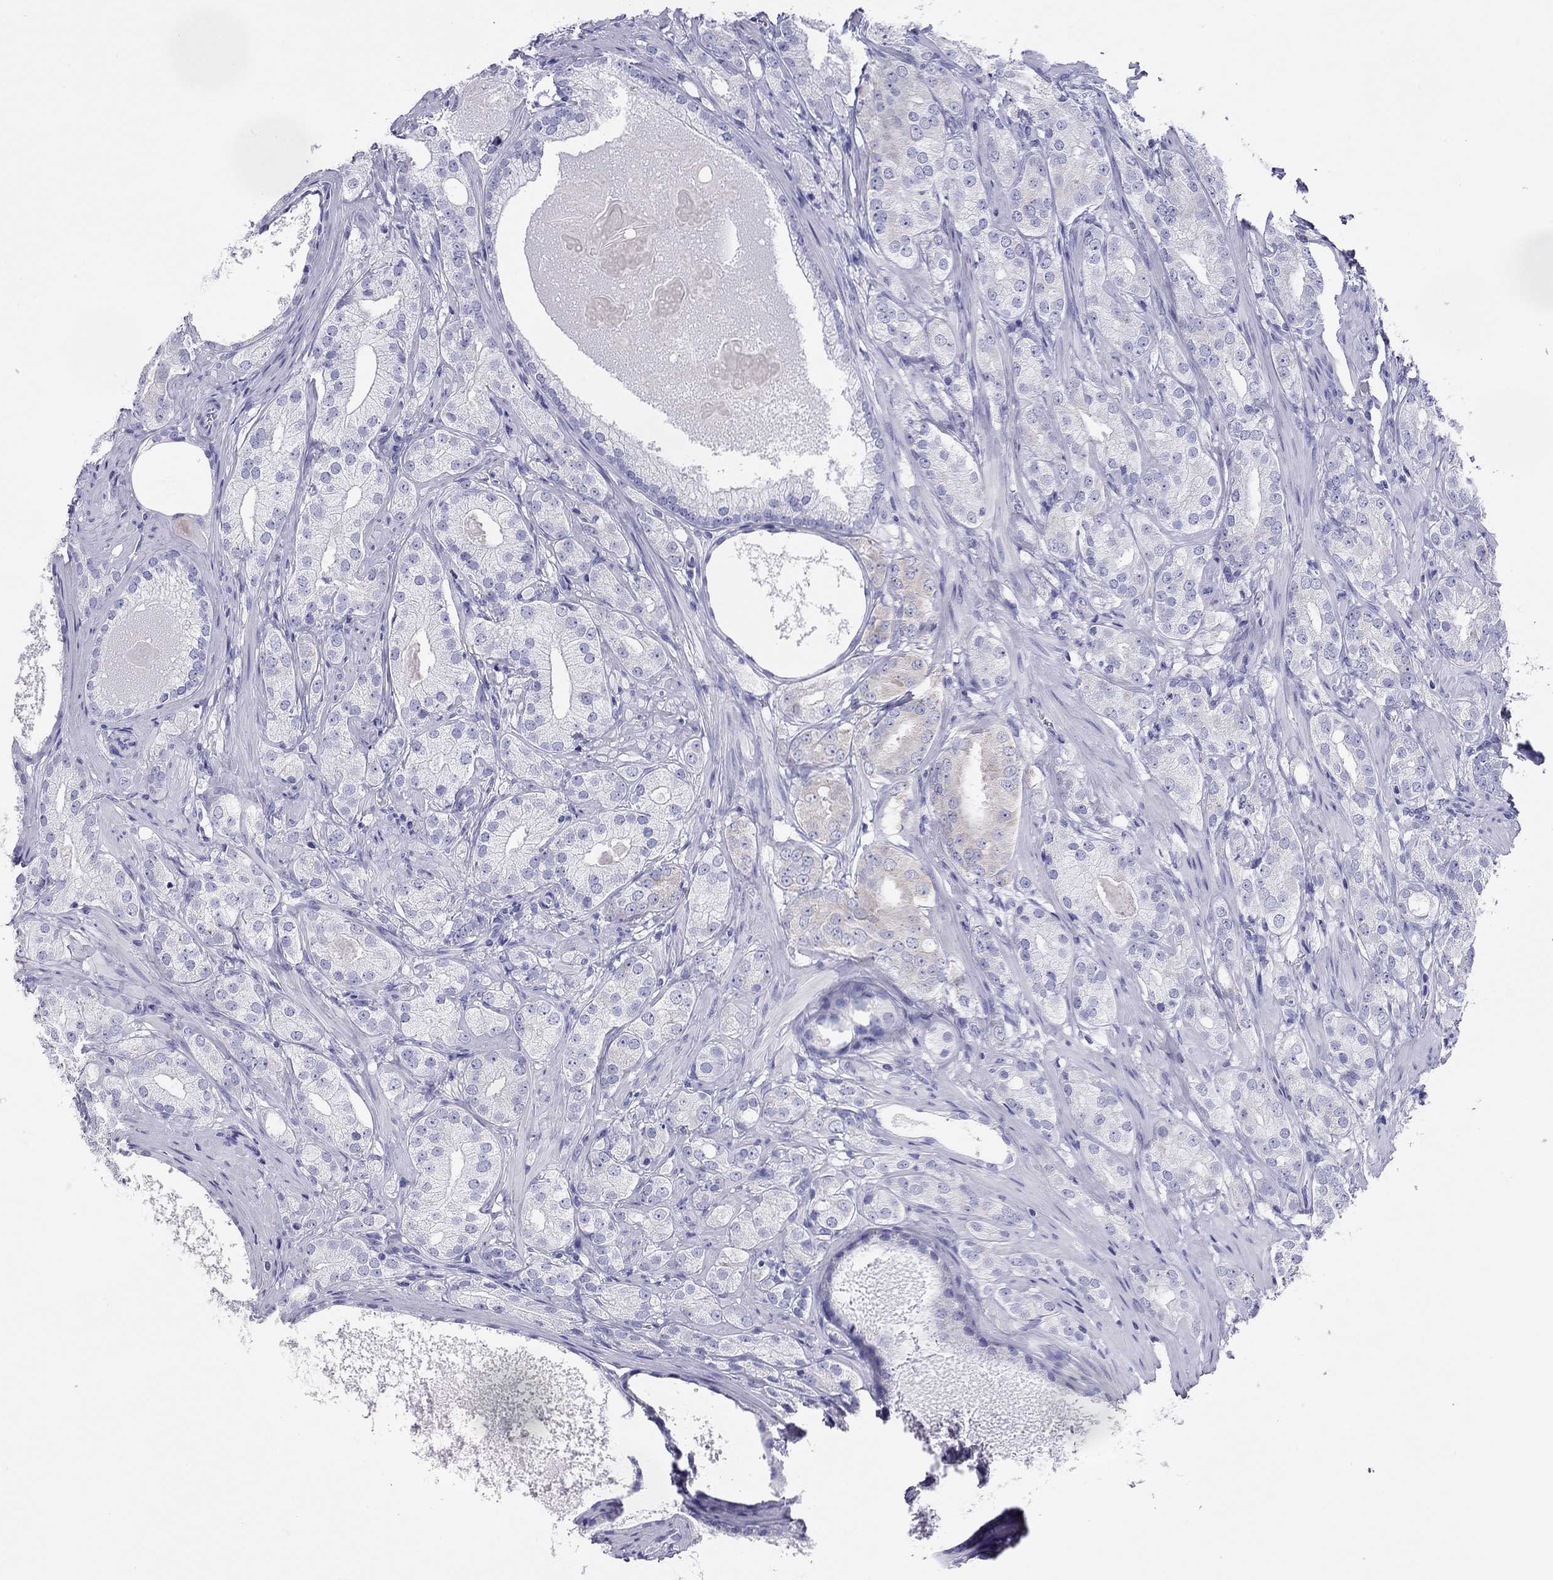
{"staining": {"intensity": "negative", "quantity": "none", "location": "none"}, "tissue": "prostate cancer", "cell_type": "Tumor cells", "image_type": "cancer", "snomed": [{"axis": "morphology", "description": "Adenocarcinoma, High grade"}, {"axis": "topography", "description": "Prostate and seminal vesicle, NOS"}], "caption": "This is an immunohistochemistry (IHC) micrograph of human prostate cancer (high-grade adenocarcinoma). There is no positivity in tumor cells.", "gene": "DPY19L2", "patient": {"sex": "male", "age": 62}}